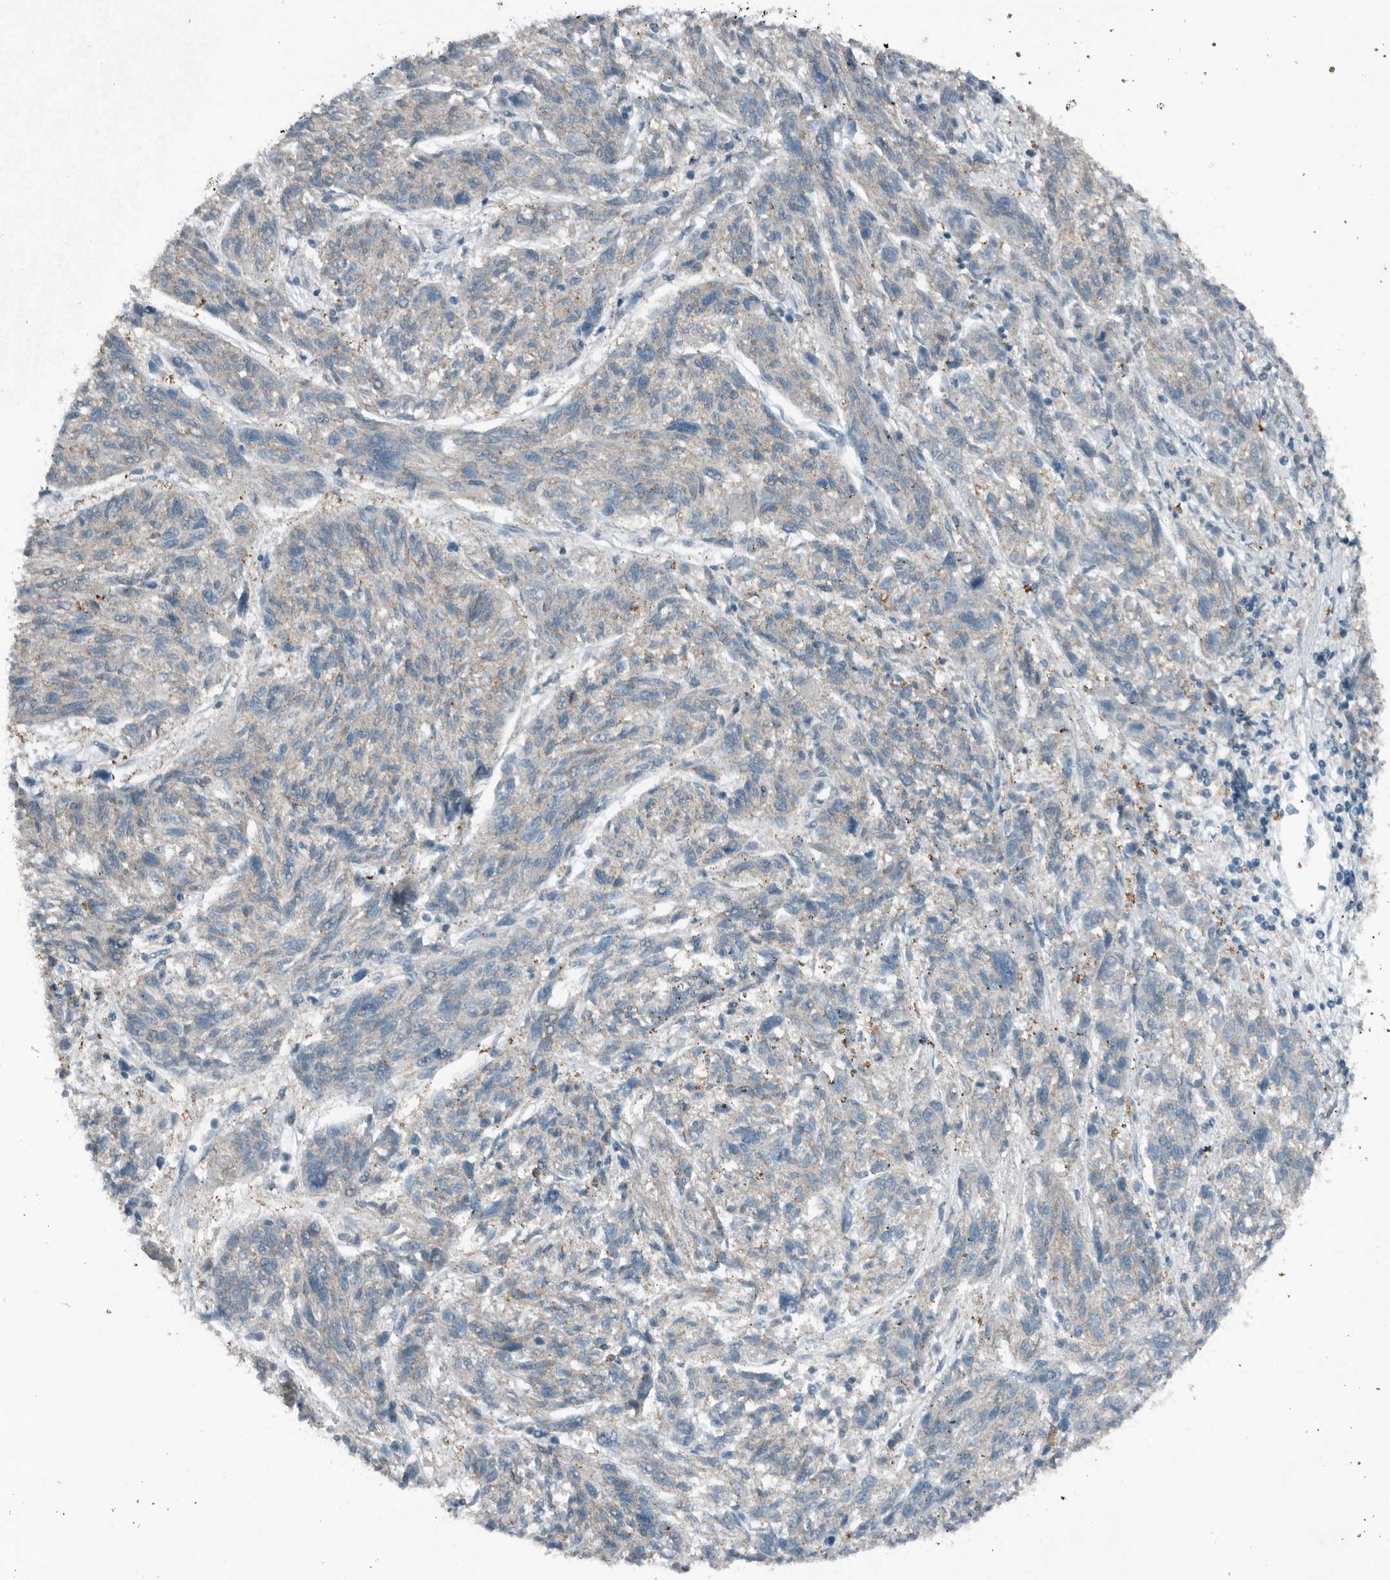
{"staining": {"intensity": "negative", "quantity": "none", "location": "none"}, "tissue": "melanoma", "cell_type": "Tumor cells", "image_type": "cancer", "snomed": [{"axis": "morphology", "description": "Malignant melanoma, NOS"}, {"axis": "topography", "description": "Skin"}], "caption": "The micrograph displays no staining of tumor cells in malignant melanoma. The staining was performed using DAB to visualize the protein expression in brown, while the nuclei were stained in blue with hematoxylin (Magnification: 20x).", "gene": "IL20", "patient": {"sex": "male", "age": 53}}